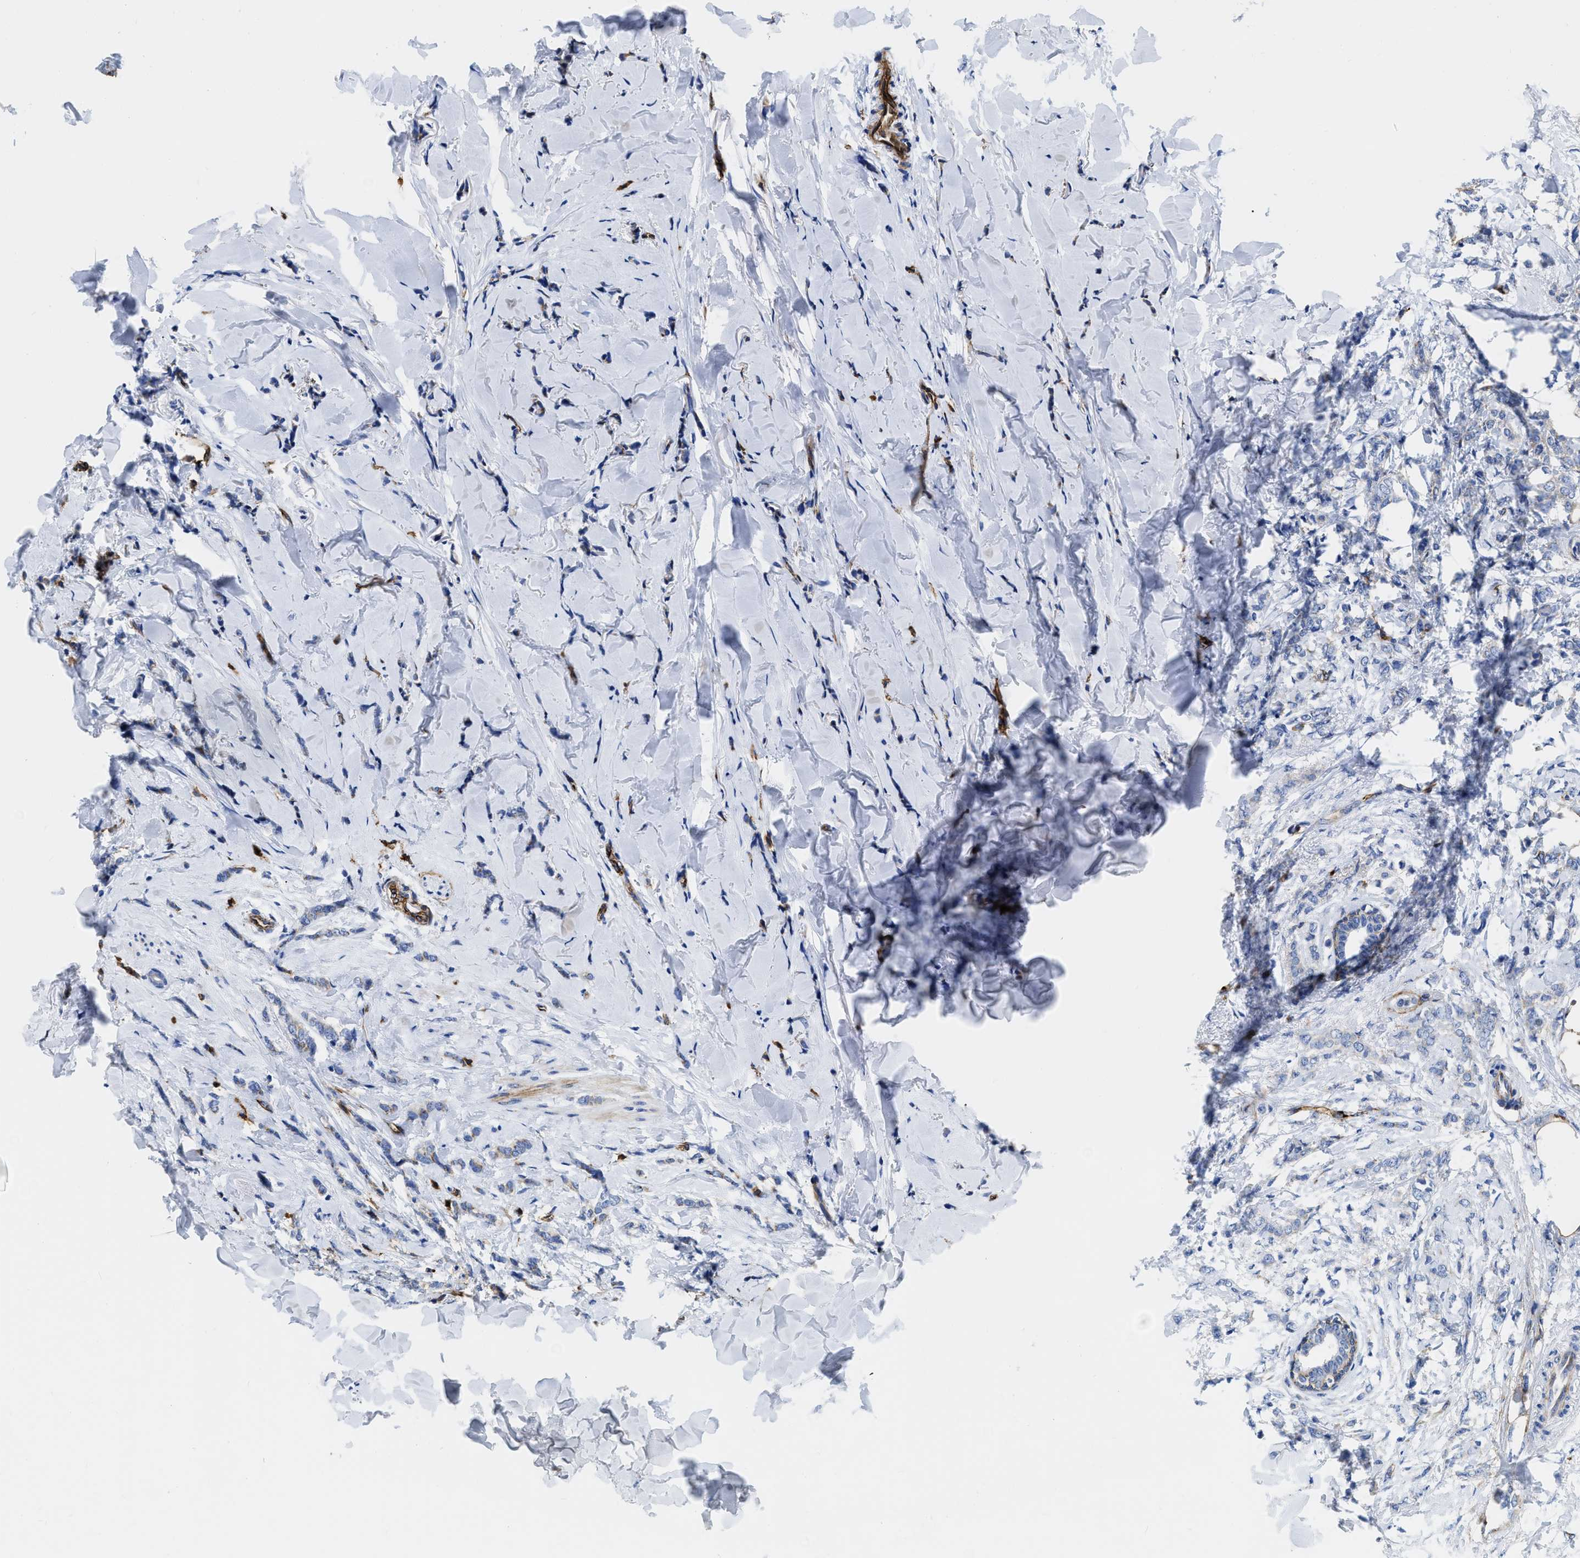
{"staining": {"intensity": "negative", "quantity": "none", "location": "none"}, "tissue": "breast cancer", "cell_type": "Tumor cells", "image_type": "cancer", "snomed": [{"axis": "morphology", "description": "Lobular carcinoma, in situ"}, {"axis": "morphology", "description": "Lobular carcinoma"}, {"axis": "topography", "description": "Breast"}], "caption": "This is an immunohistochemistry (IHC) histopathology image of breast cancer. There is no staining in tumor cells.", "gene": "TVP23B", "patient": {"sex": "female", "age": 41}}